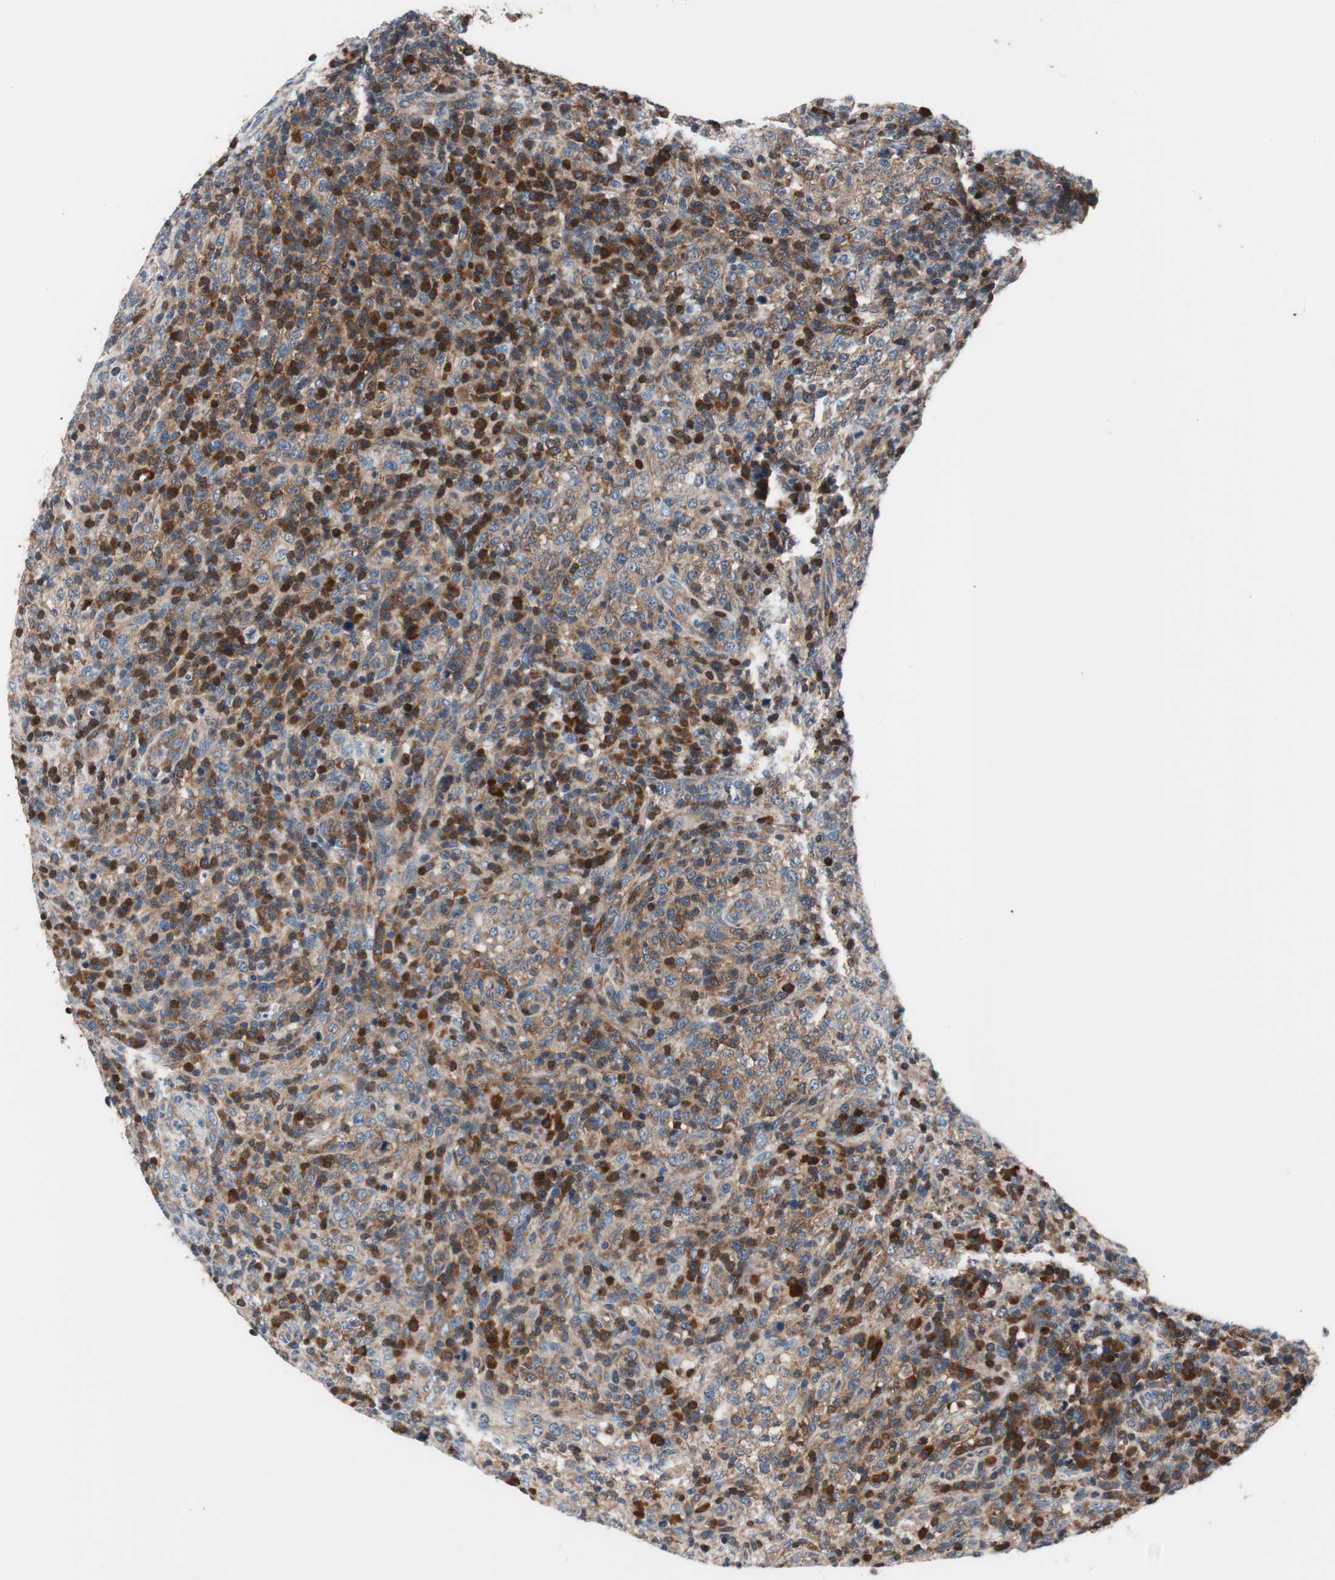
{"staining": {"intensity": "strong", "quantity": "25%-75%", "location": "cytoplasmic/membranous,nuclear"}, "tissue": "lymphoma", "cell_type": "Tumor cells", "image_type": "cancer", "snomed": [{"axis": "morphology", "description": "Malignant lymphoma, non-Hodgkin's type, High grade"}, {"axis": "topography", "description": "Lymph node"}], "caption": "This photomicrograph displays lymphoma stained with immunohistochemistry to label a protein in brown. The cytoplasmic/membranous and nuclear of tumor cells show strong positivity for the protein. Nuclei are counter-stained blue.", "gene": "PRDX2", "patient": {"sex": "female", "age": 76}}